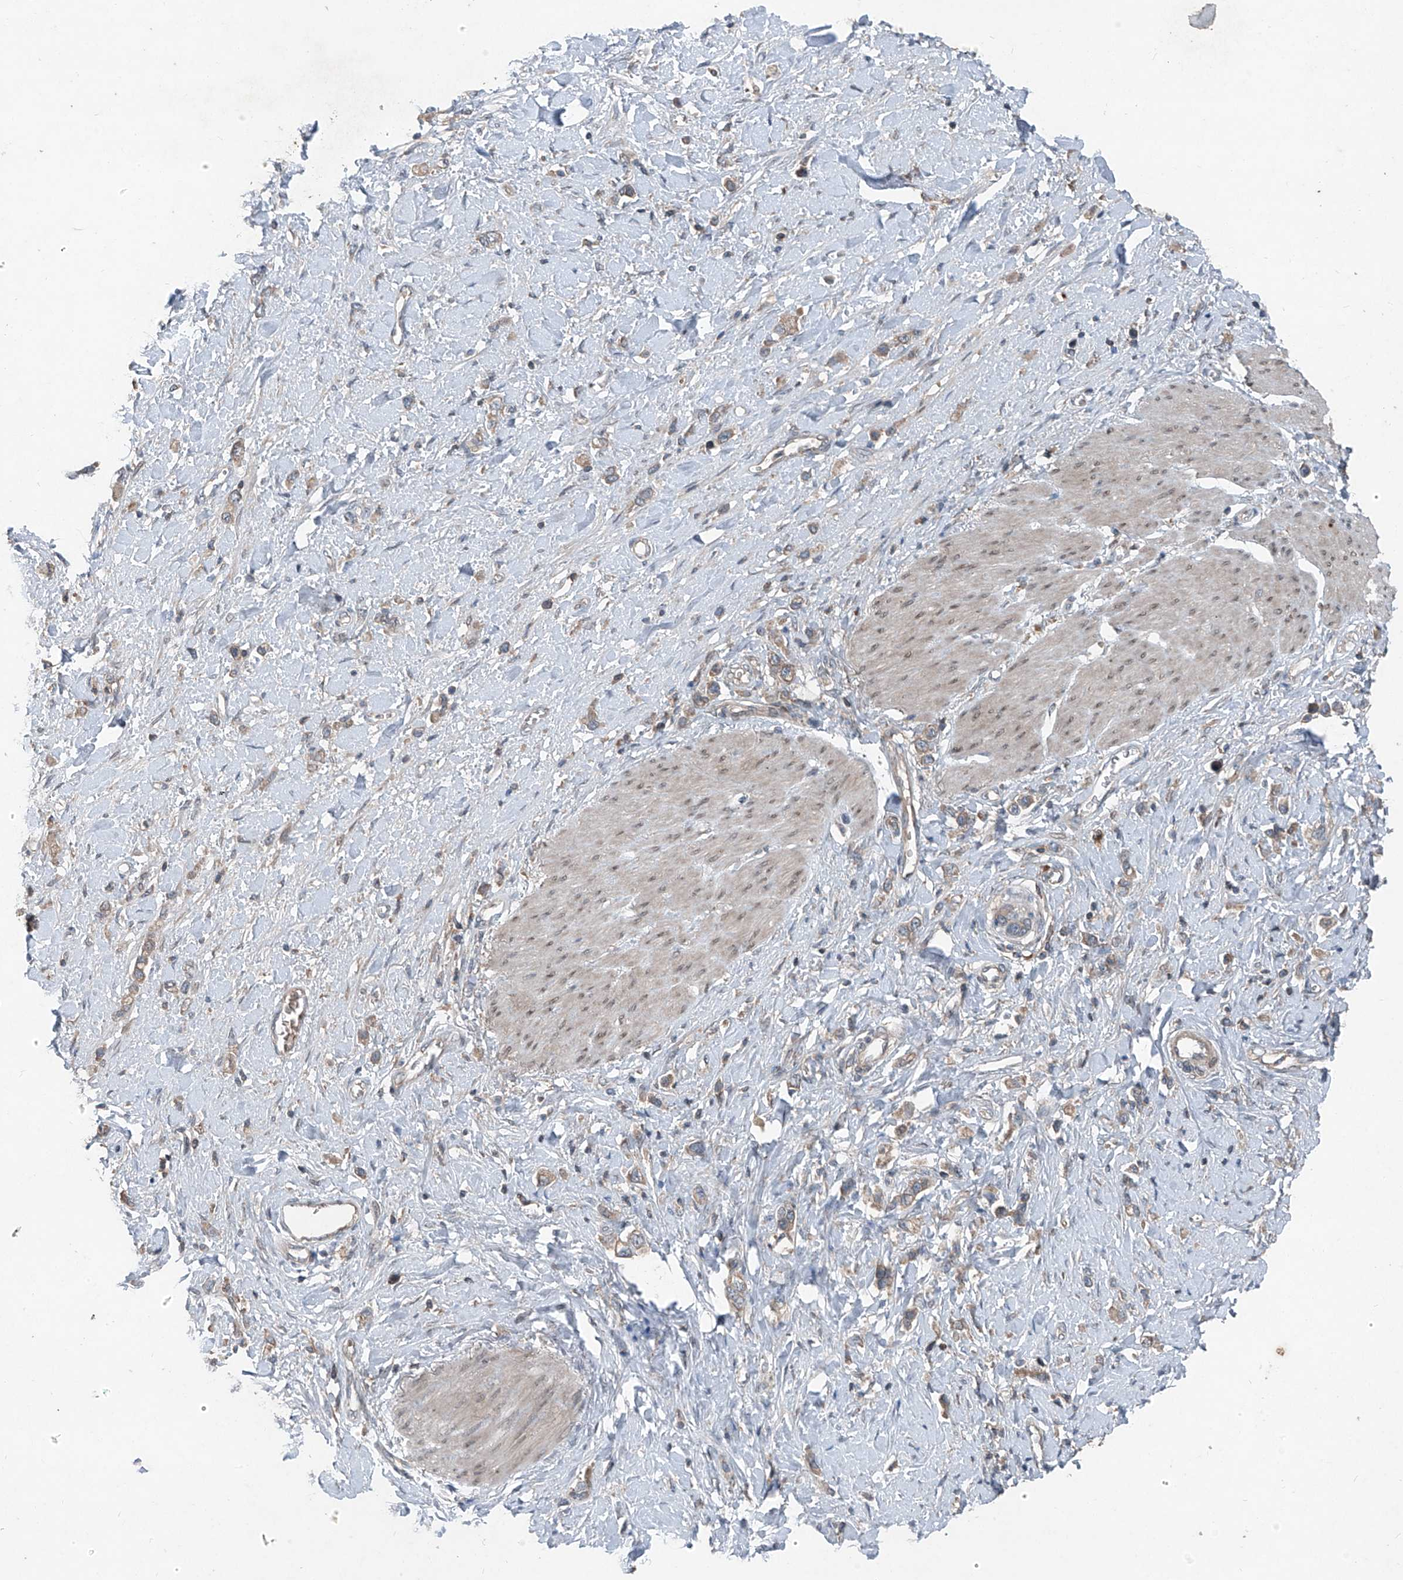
{"staining": {"intensity": "weak", "quantity": ">75%", "location": "cytoplasmic/membranous"}, "tissue": "stomach cancer", "cell_type": "Tumor cells", "image_type": "cancer", "snomed": [{"axis": "morphology", "description": "Normal tissue, NOS"}, {"axis": "morphology", "description": "Adenocarcinoma, NOS"}, {"axis": "topography", "description": "Stomach, upper"}, {"axis": "topography", "description": "Stomach"}], "caption": "Stomach cancer (adenocarcinoma) stained with DAB (3,3'-diaminobenzidine) immunohistochemistry reveals low levels of weak cytoplasmic/membranous positivity in about >75% of tumor cells.", "gene": "FOXRED2", "patient": {"sex": "female", "age": 65}}